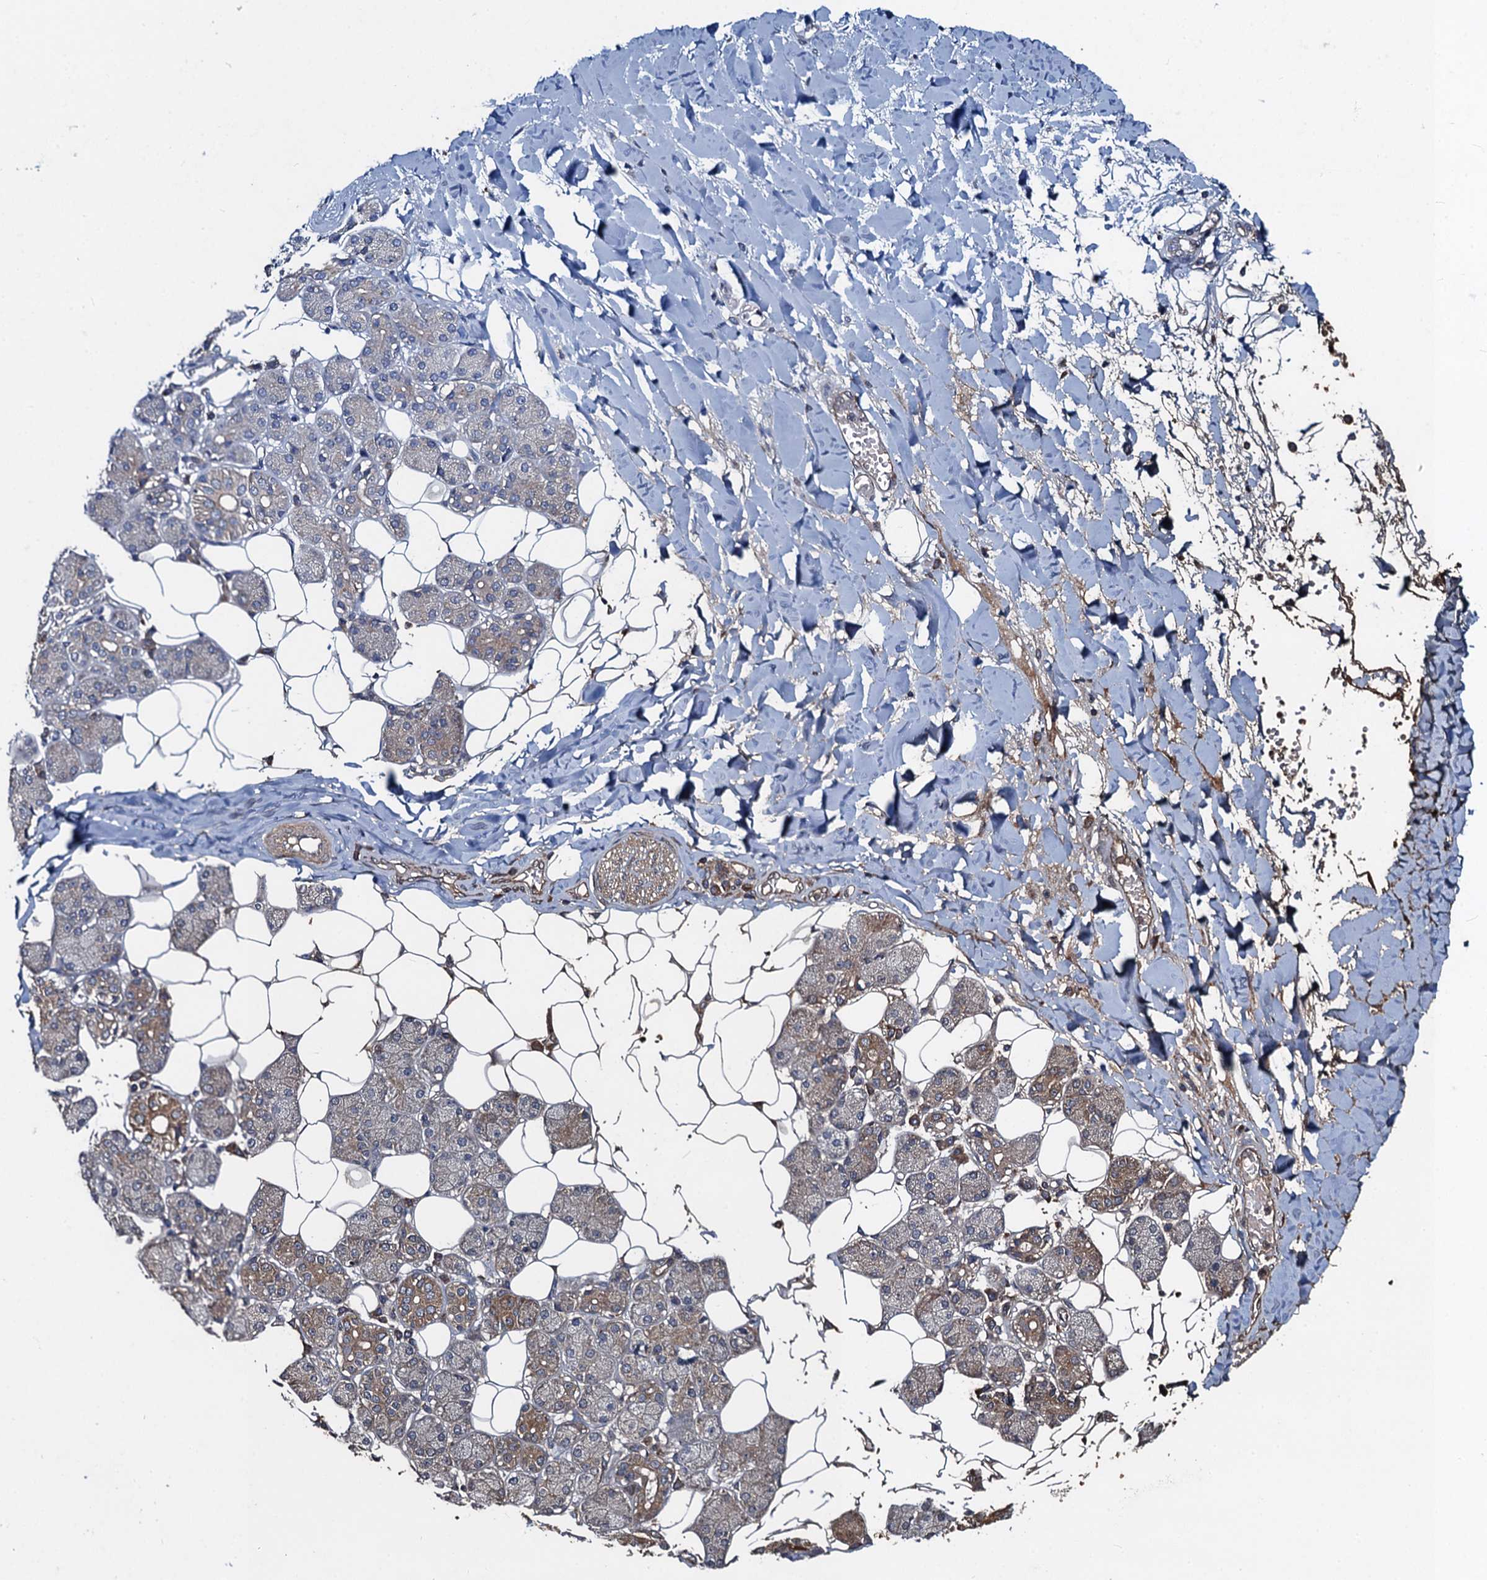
{"staining": {"intensity": "moderate", "quantity": "<25%", "location": "cytoplasmic/membranous"}, "tissue": "salivary gland", "cell_type": "Glandular cells", "image_type": "normal", "snomed": [{"axis": "morphology", "description": "Normal tissue, NOS"}, {"axis": "topography", "description": "Salivary gland"}], "caption": "Immunohistochemical staining of normal human salivary gland exhibits moderate cytoplasmic/membranous protein staining in approximately <25% of glandular cells. (brown staining indicates protein expression, while blue staining denotes nuclei).", "gene": "SNAP29", "patient": {"sex": "female", "age": 33}}